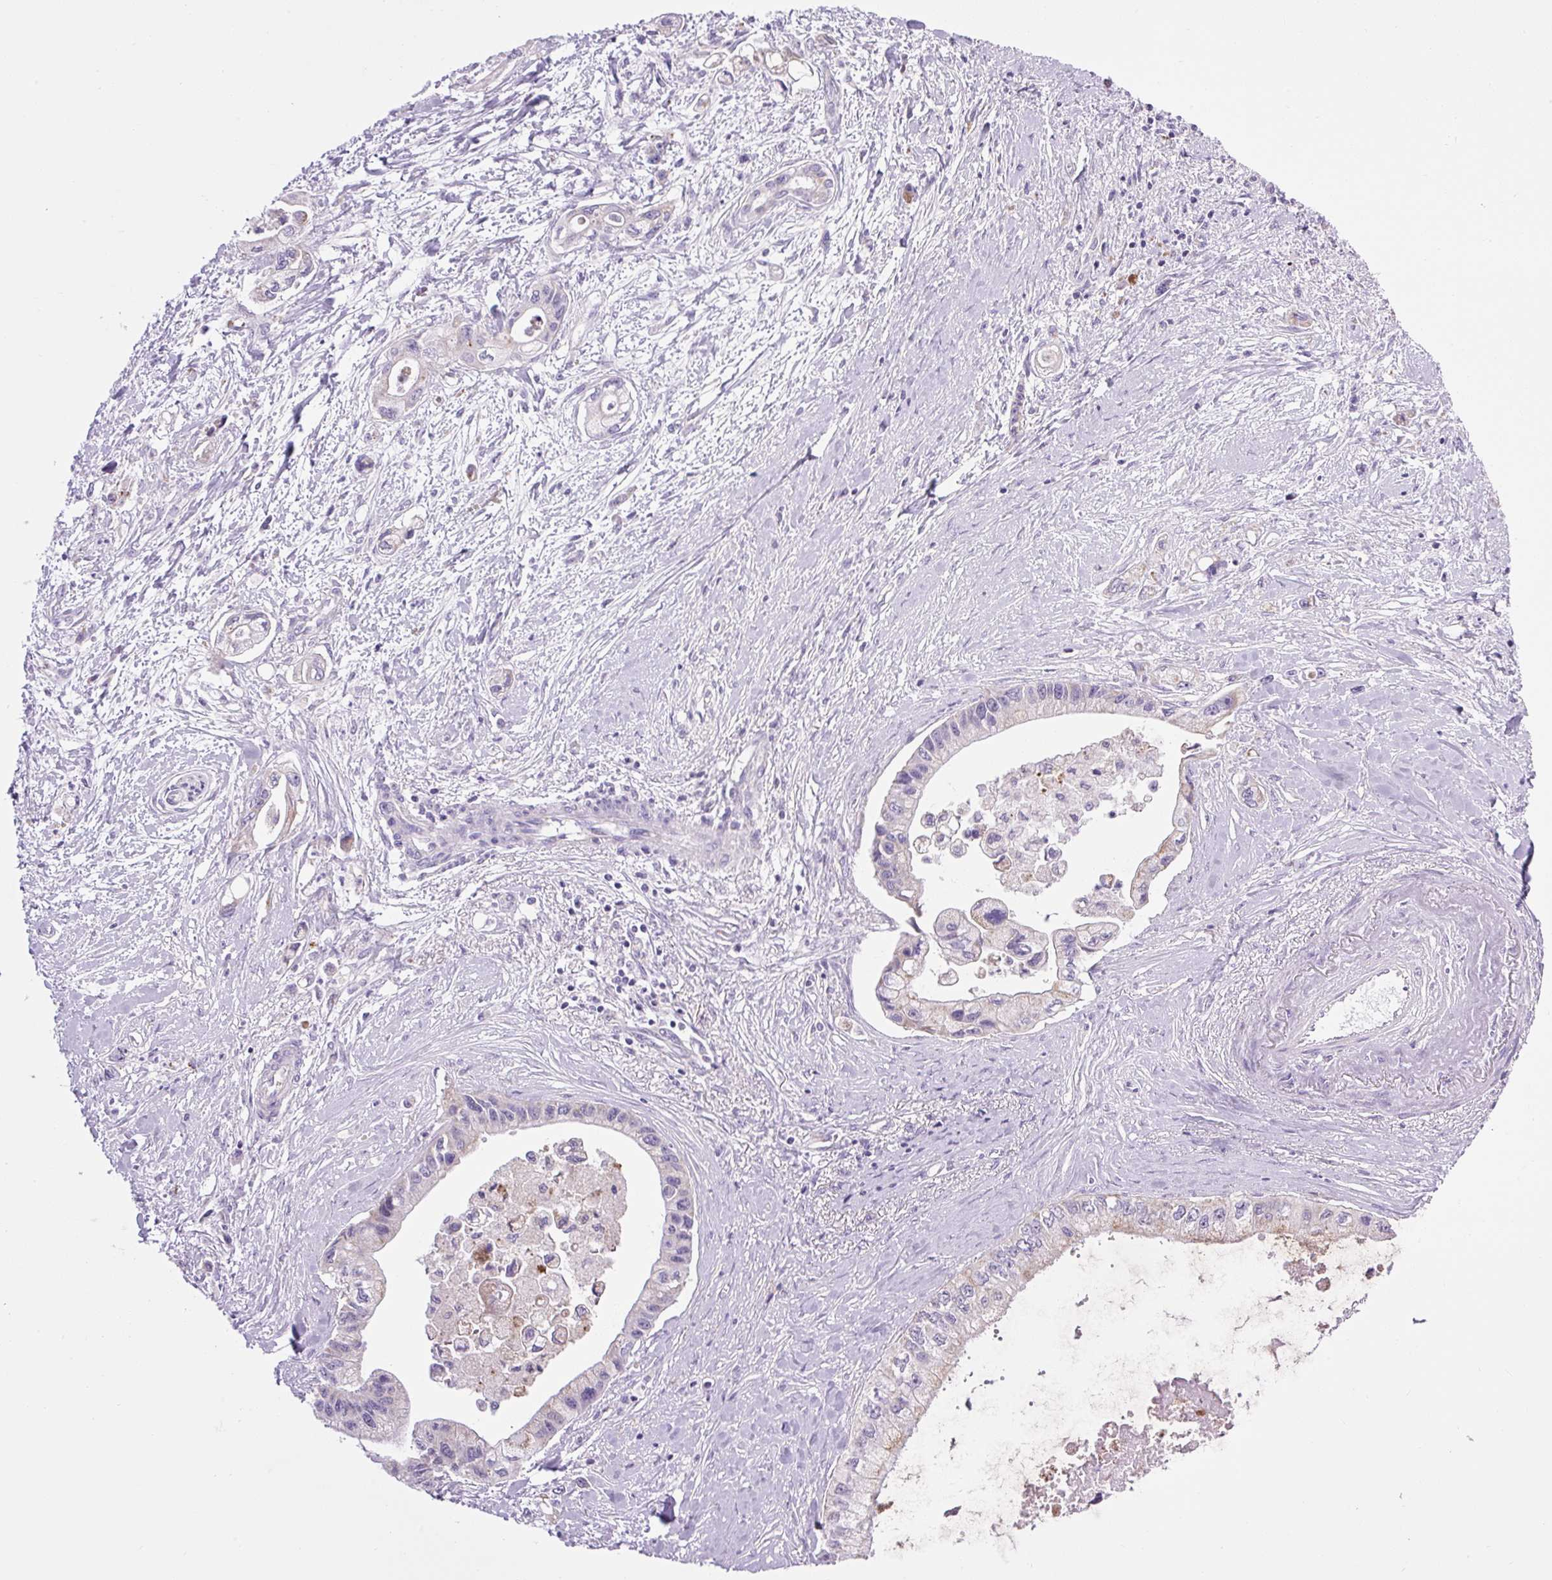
{"staining": {"intensity": "negative", "quantity": "none", "location": "none"}, "tissue": "pancreatic cancer", "cell_type": "Tumor cells", "image_type": "cancer", "snomed": [{"axis": "morphology", "description": "Adenocarcinoma, NOS"}, {"axis": "topography", "description": "Pancreas"}], "caption": "An immunohistochemistry photomicrograph of pancreatic cancer (adenocarcinoma) is shown. There is no staining in tumor cells of pancreatic cancer (adenocarcinoma).", "gene": "RNASE10", "patient": {"sex": "male", "age": 61}}